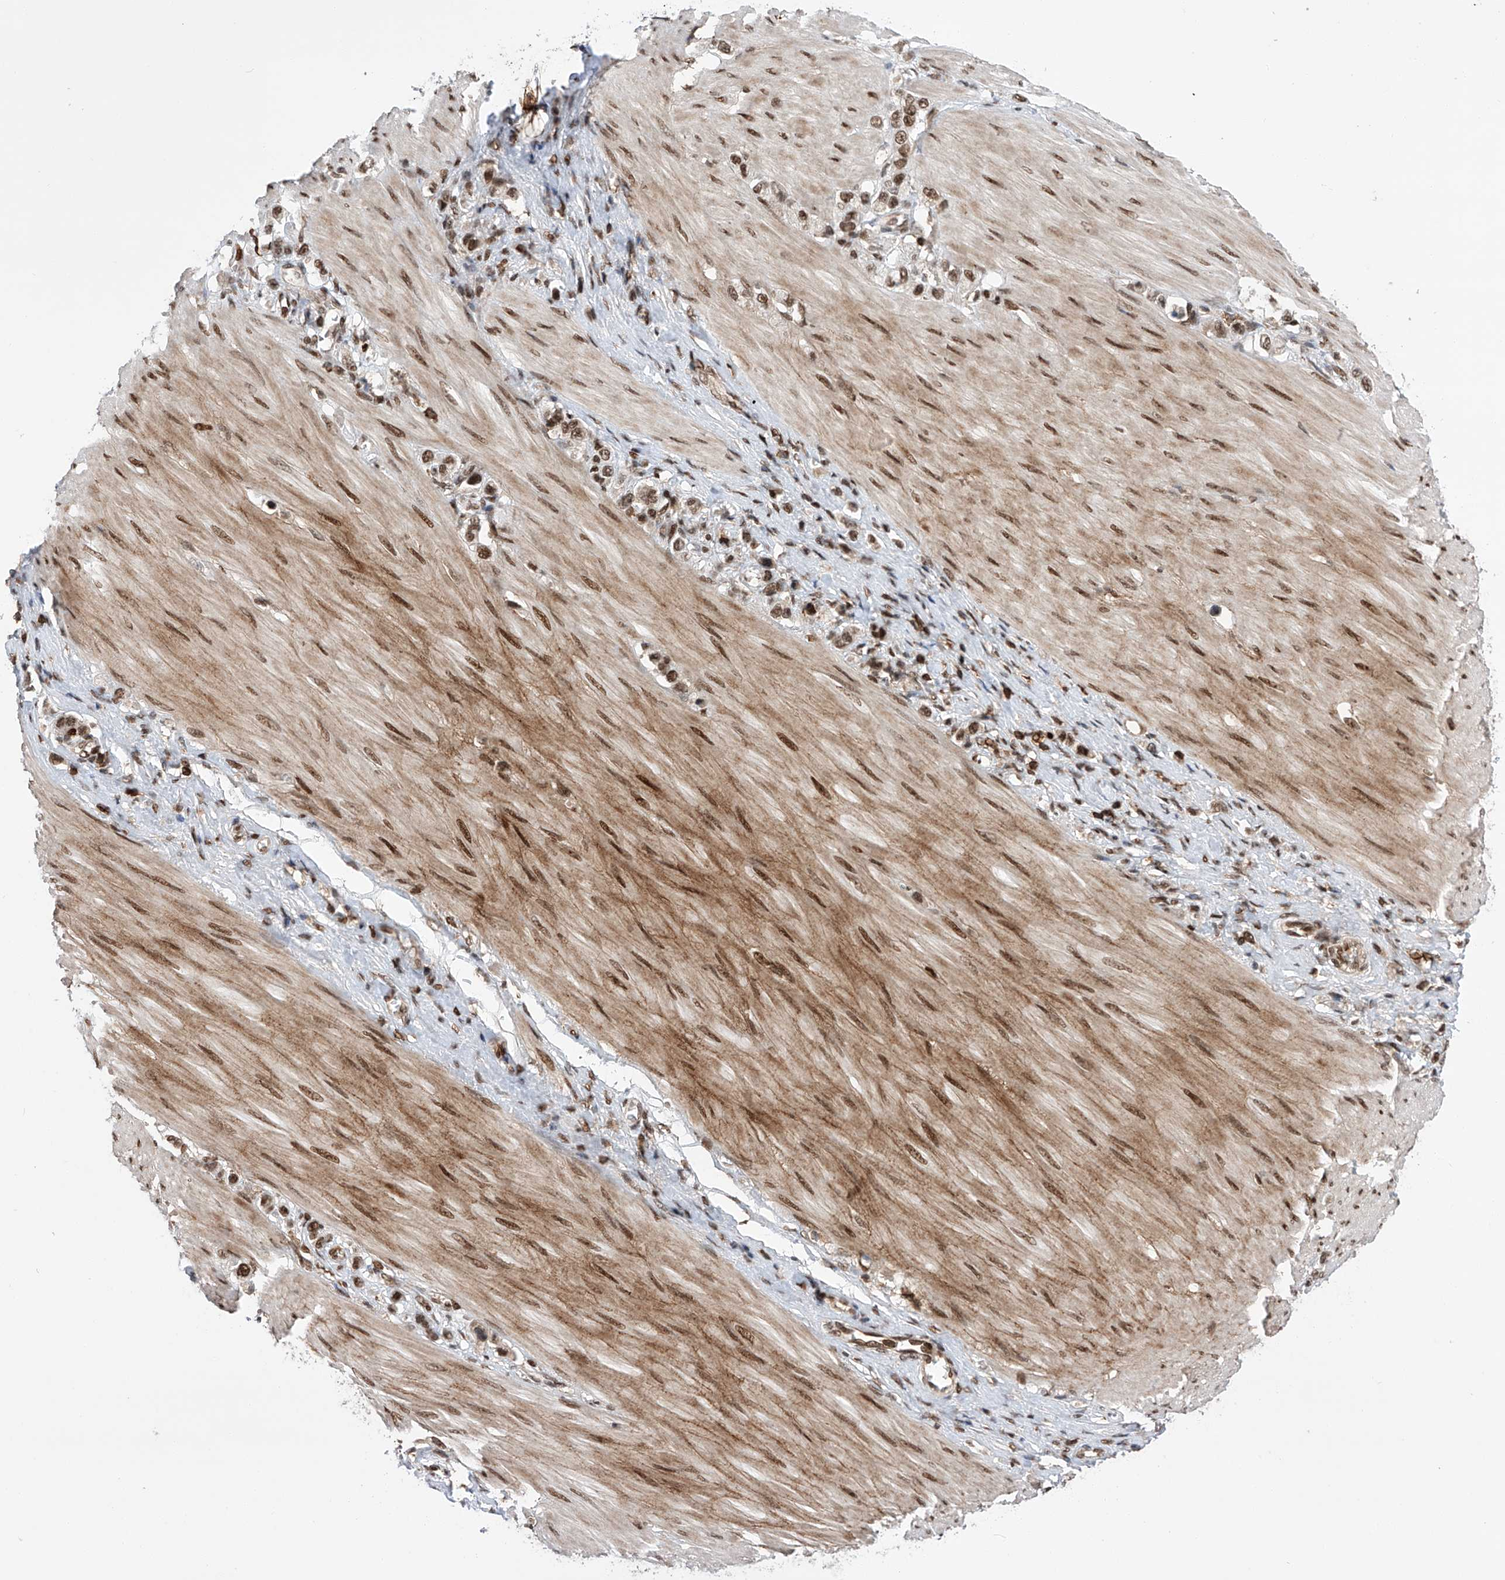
{"staining": {"intensity": "moderate", "quantity": ">75%", "location": "nuclear"}, "tissue": "stomach cancer", "cell_type": "Tumor cells", "image_type": "cancer", "snomed": [{"axis": "morphology", "description": "Adenocarcinoma, NOS"}, {"axis": "topography", "description": "Stomach"}], "caption": "Protein analysis of adenocarcinoma (stomach) tissue reveals moderate nuclear positivity in approximately >75% of tumor cells. The staining is performed using DAB brown chromogen to label protein expression. The nuclei are counter-stained blue using hematoxylin.", "gene": "ZNF280D", "patient": {"sex": "female", "age": 65}}